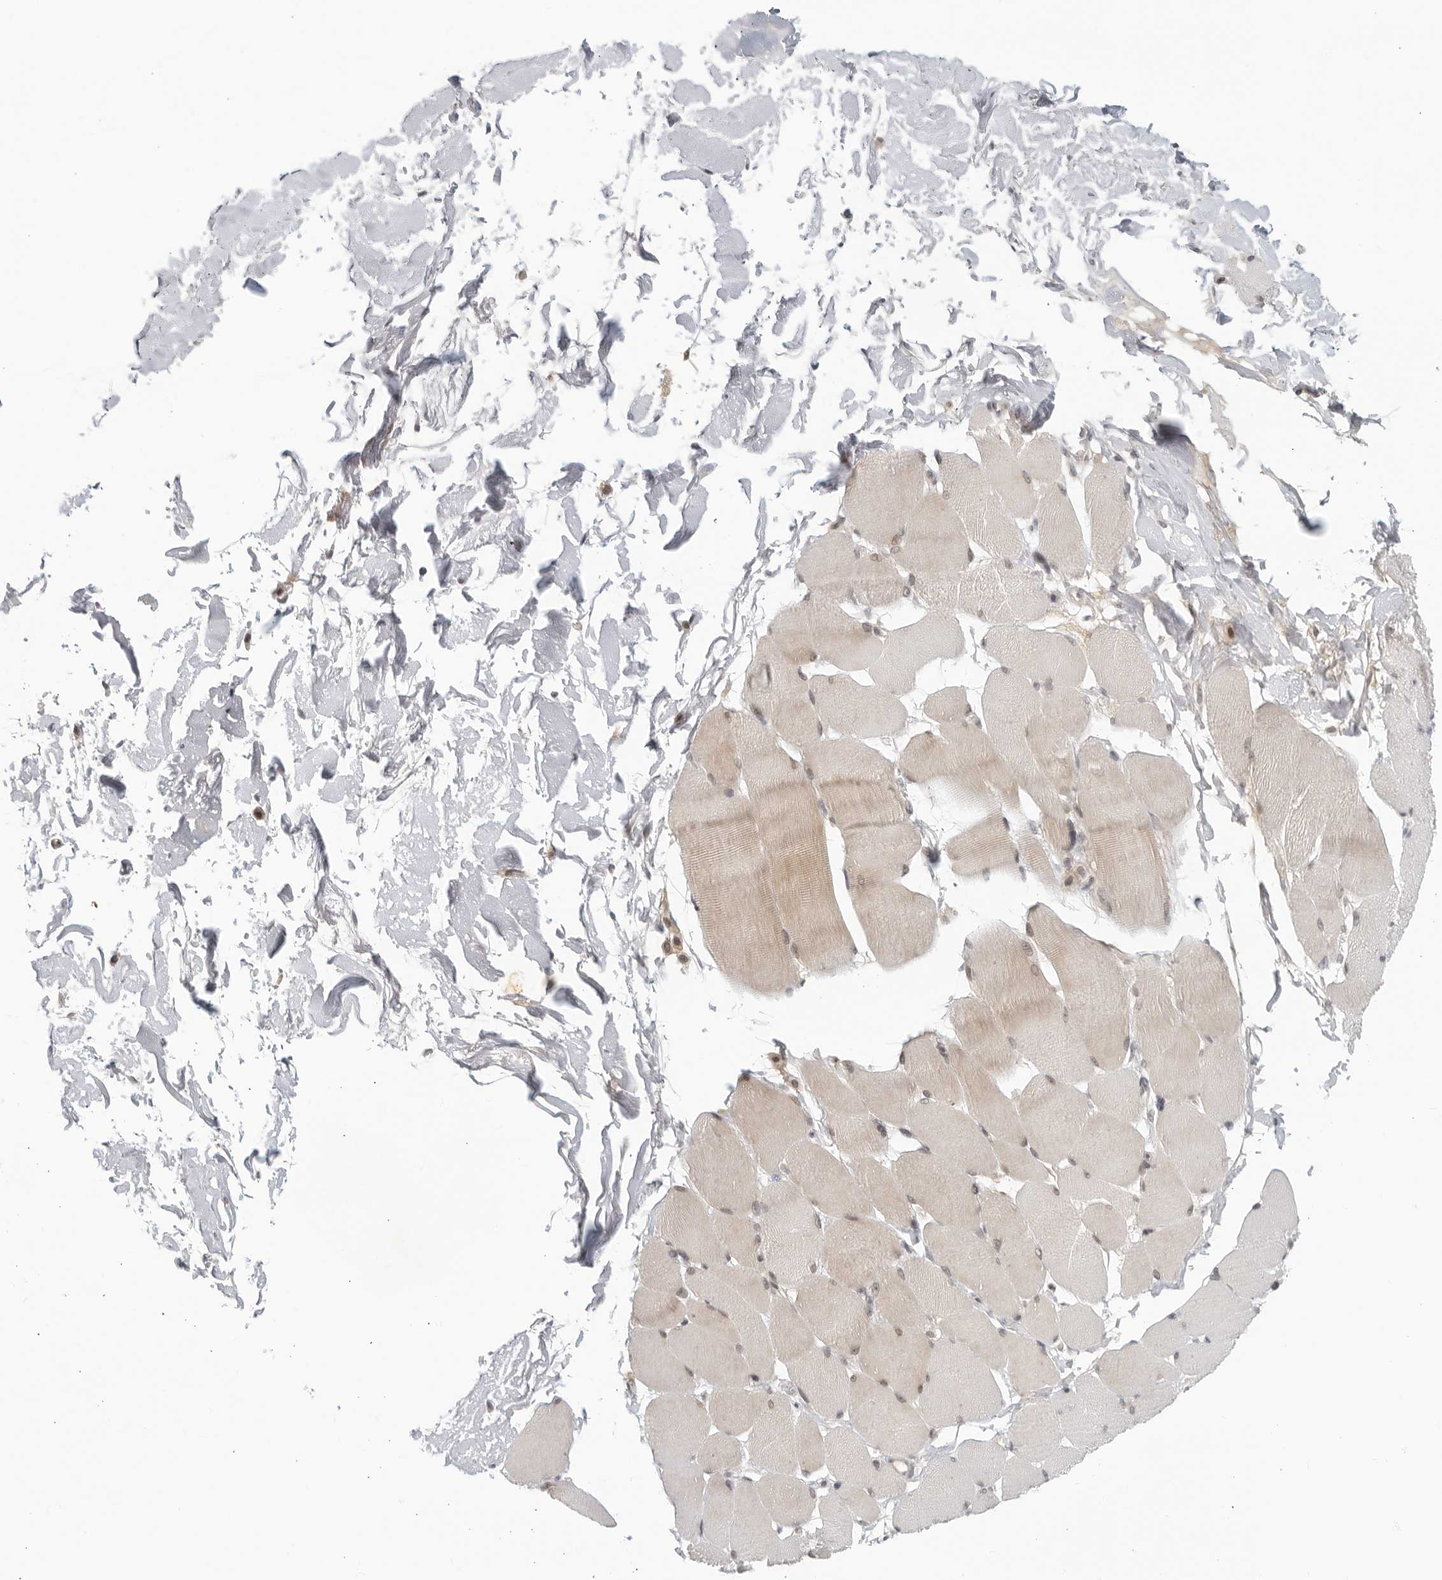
{"staining": {"intensity": "moderate", "quantity": "<25%", "location": "cytoplasmic/membranous"}, "tissue": "skeletal muscle", "cell_type": "Myocytes", "image_type": "normal", "snomed": [{"axis": "morphology", "description": "Normal tissue, NOS"}, {"axis": "topography", "description": "Skin"}, {"axis": "topography", "description": "Skeletal muscle"}], "caption": "Immunohistochemical staining of benign skeletal muscle exhibits moderate cytoplasmic/membranous protein positivity in approximately <25% of myocytes.", "gene": "CC2D1B", "patient": {"sex": "male", "age": 83}}